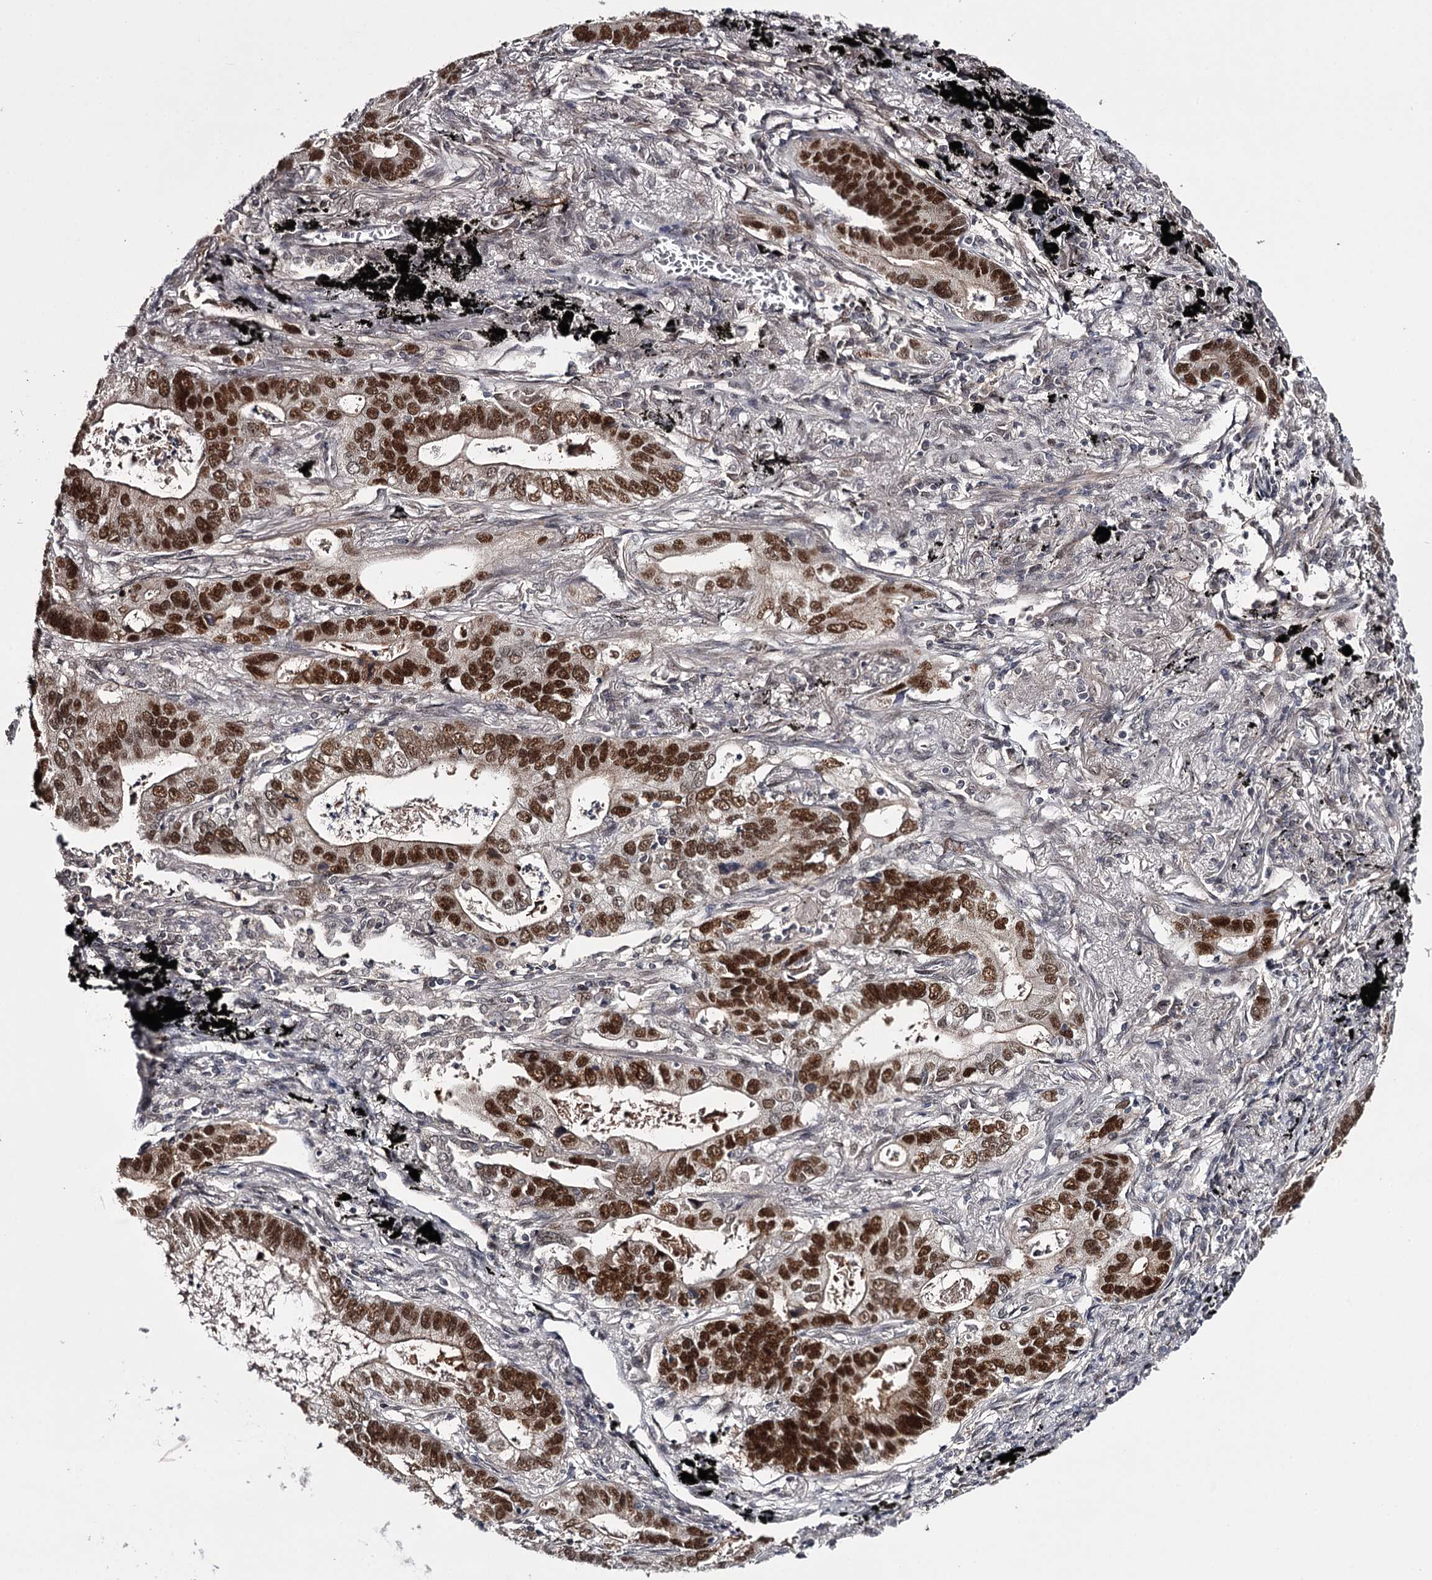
{"staining": {"intensity": "strong", "quantity": ">75%", "location": "nuclear"}, "tissue": "lung cancer", "cell_type": "Tumor cells", "image_type": "cancer", "snomed": [{"axis": "morphology", "description": "Adenocarcinoma, NOS"}, {"axis": "topography", "description": "Lung"}], "caption": "The histopathology image reveals a brown stain indicating the presence of a protein in the nuclear of tumor cells in adenocarcinoma (lung).", "gene": "TTC33", "patient": {"sex": "male", "age": 67}}